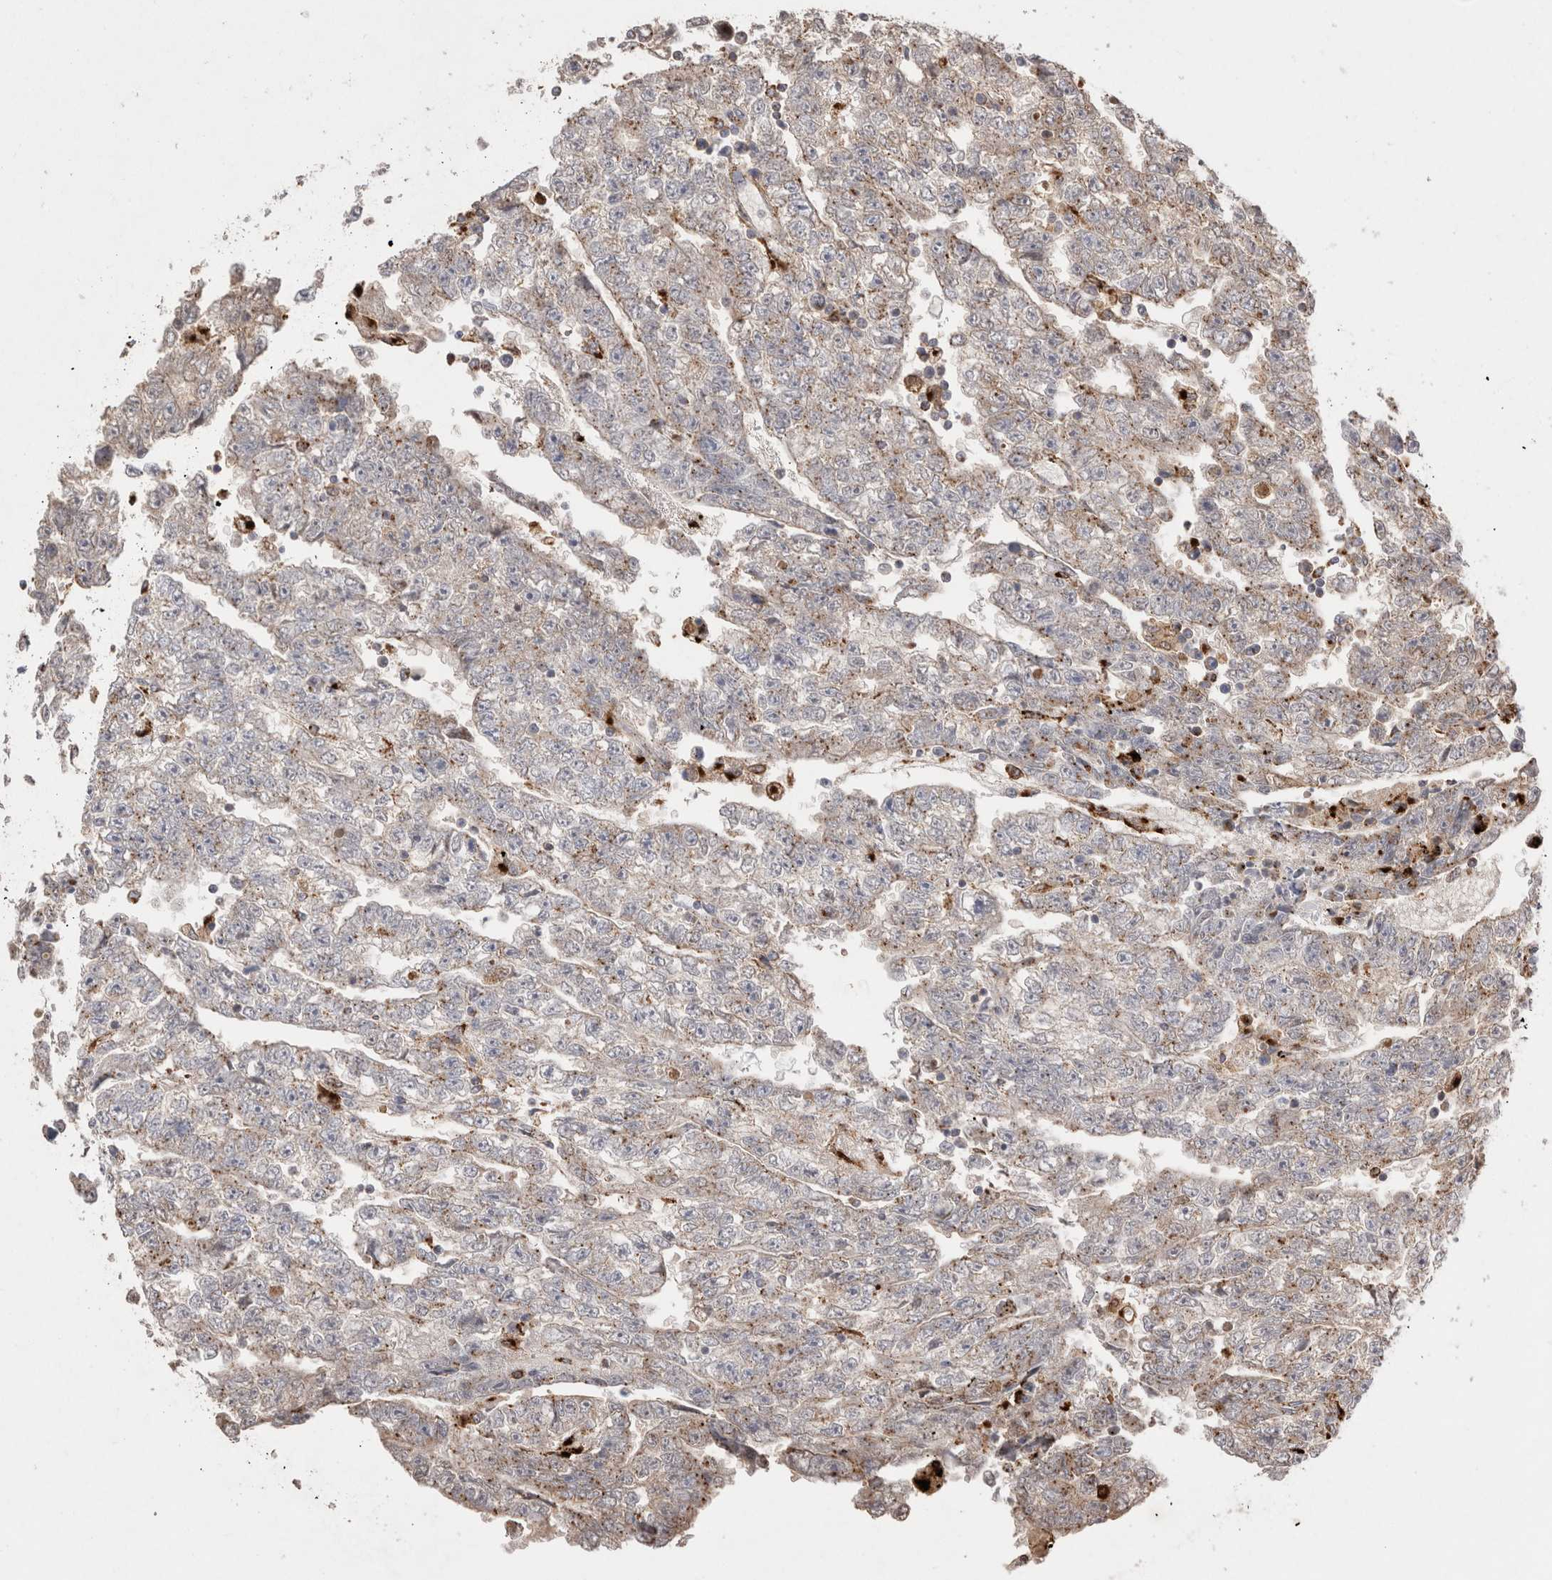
{"staining": {"intensity": "weak", "quantity": "25%-75%", "location": "cytoplasmic/membranous"}, "tissue": "testis cancer", "cell_type": "Tumor cells", "image_type": "cancer", "snomed": [{"axis": "morphology", "description": "Carcinoma, Embryonal, NOS"}, {"axis": "topography", "description": "Testis"}], "caption": "IHC (DAB) staining of human embryonal carcinoma (testis) reveals weak cytoplasmic/membranous protein expression in approximately 25%-75% of tumor cells.", "gene": "CTSA", "patient": {"sex": "male", "age": 25}}